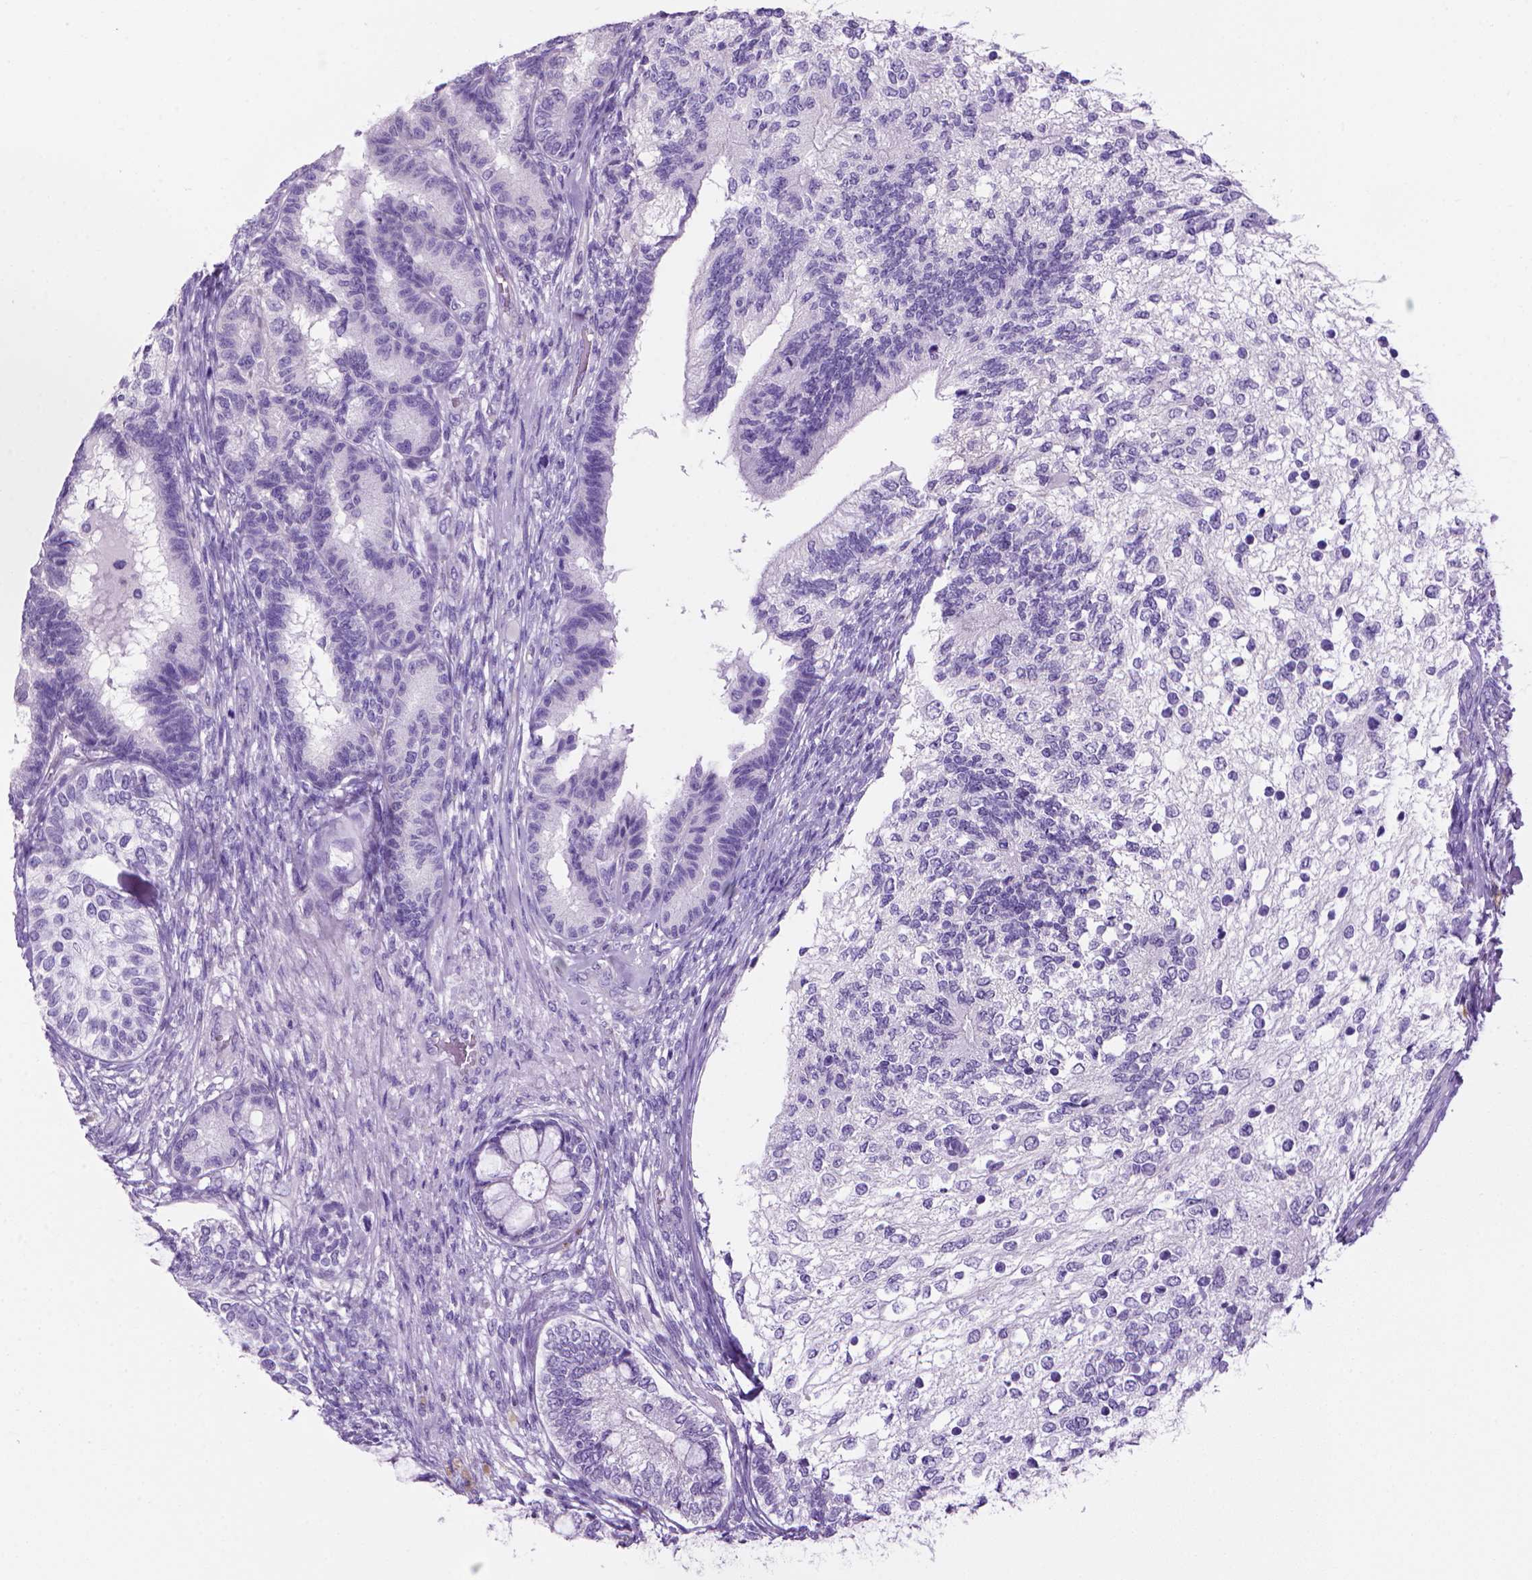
{"staining": {"intensity": "negative", "quantity": "none", "location": "none"}, "tissue": "testis cancer", "cell_type": "Tumor cells", "image_type": "cancer", "snomed": [{"axis": "morphology", "description": "Seminoma, NOS"}, {"axis": "morphology", "description": "Carcinoma, Embryonal, NOS"}, {"axis": "topography", "description": "Testis"}], "caption": "A high-resolution photomicrograph shows immunohistochemistry staining of embryonal carcinoma (testis), which exhibits no significant positivity in tumor cells.", "gene": "ARHGEF33", "patient": {"sex": "male", "age": 41}}